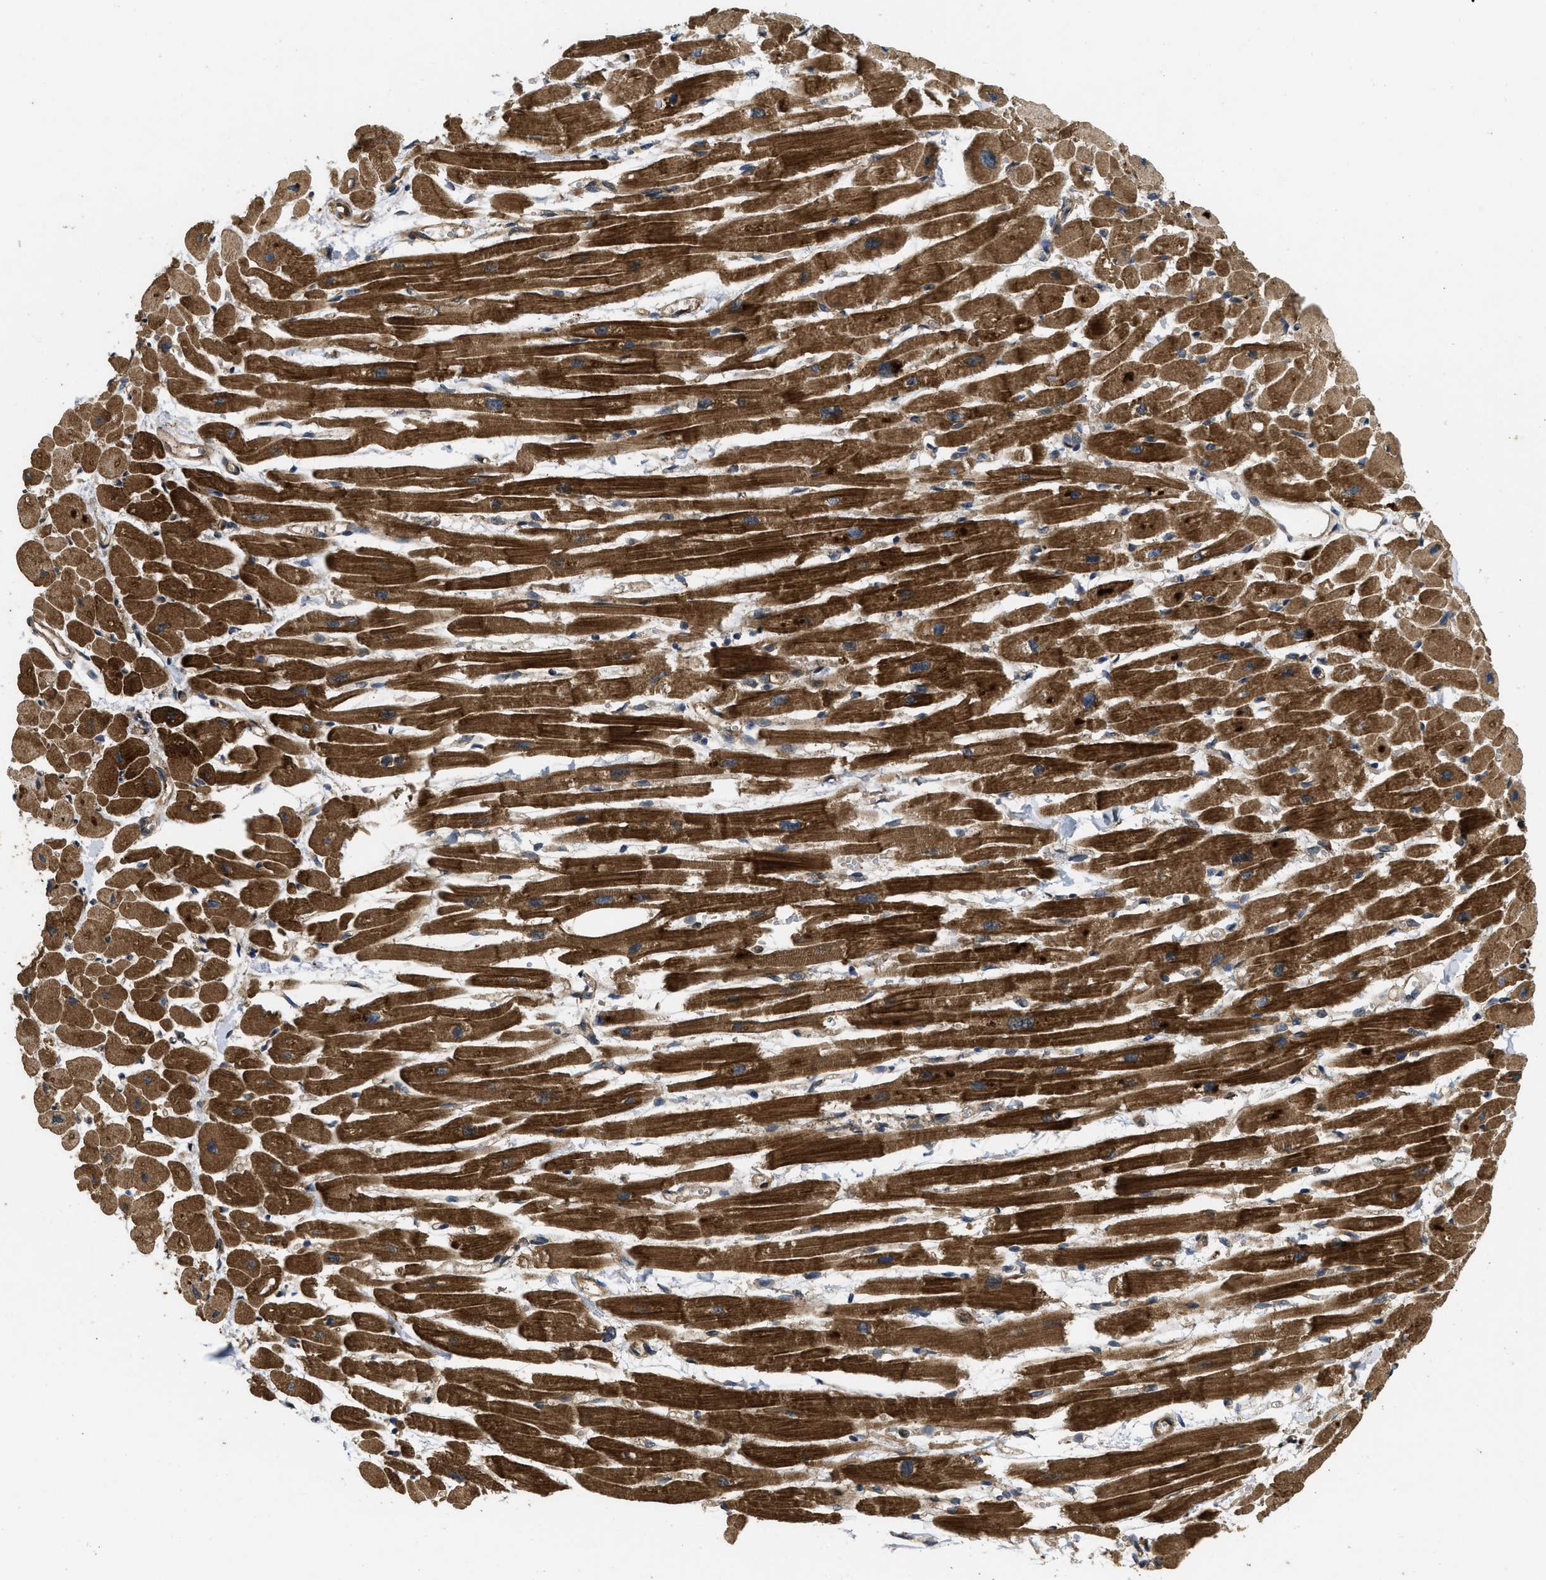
{"staining": {"intensity": "strong", "quantity": ">75%", "location": "cytoplasmic/membranous"}, "tissue": "heart muscle", "cell_type": "Cardiomyocytes", "image_type": "normal", "snomed": [{"axis": "morphology", "description": "Normal tissue, NOS"}, {"axis": "topography", "description": "Heart"}], "caption": "This image exhibits immunohistochemistry staining of benign human heart muscle, with high strong cytoplasmic/membranous expression in about >75% of cardiomyocytes.", "gene": "FZD6", "patient": {"sex": "female", "age": 54}}